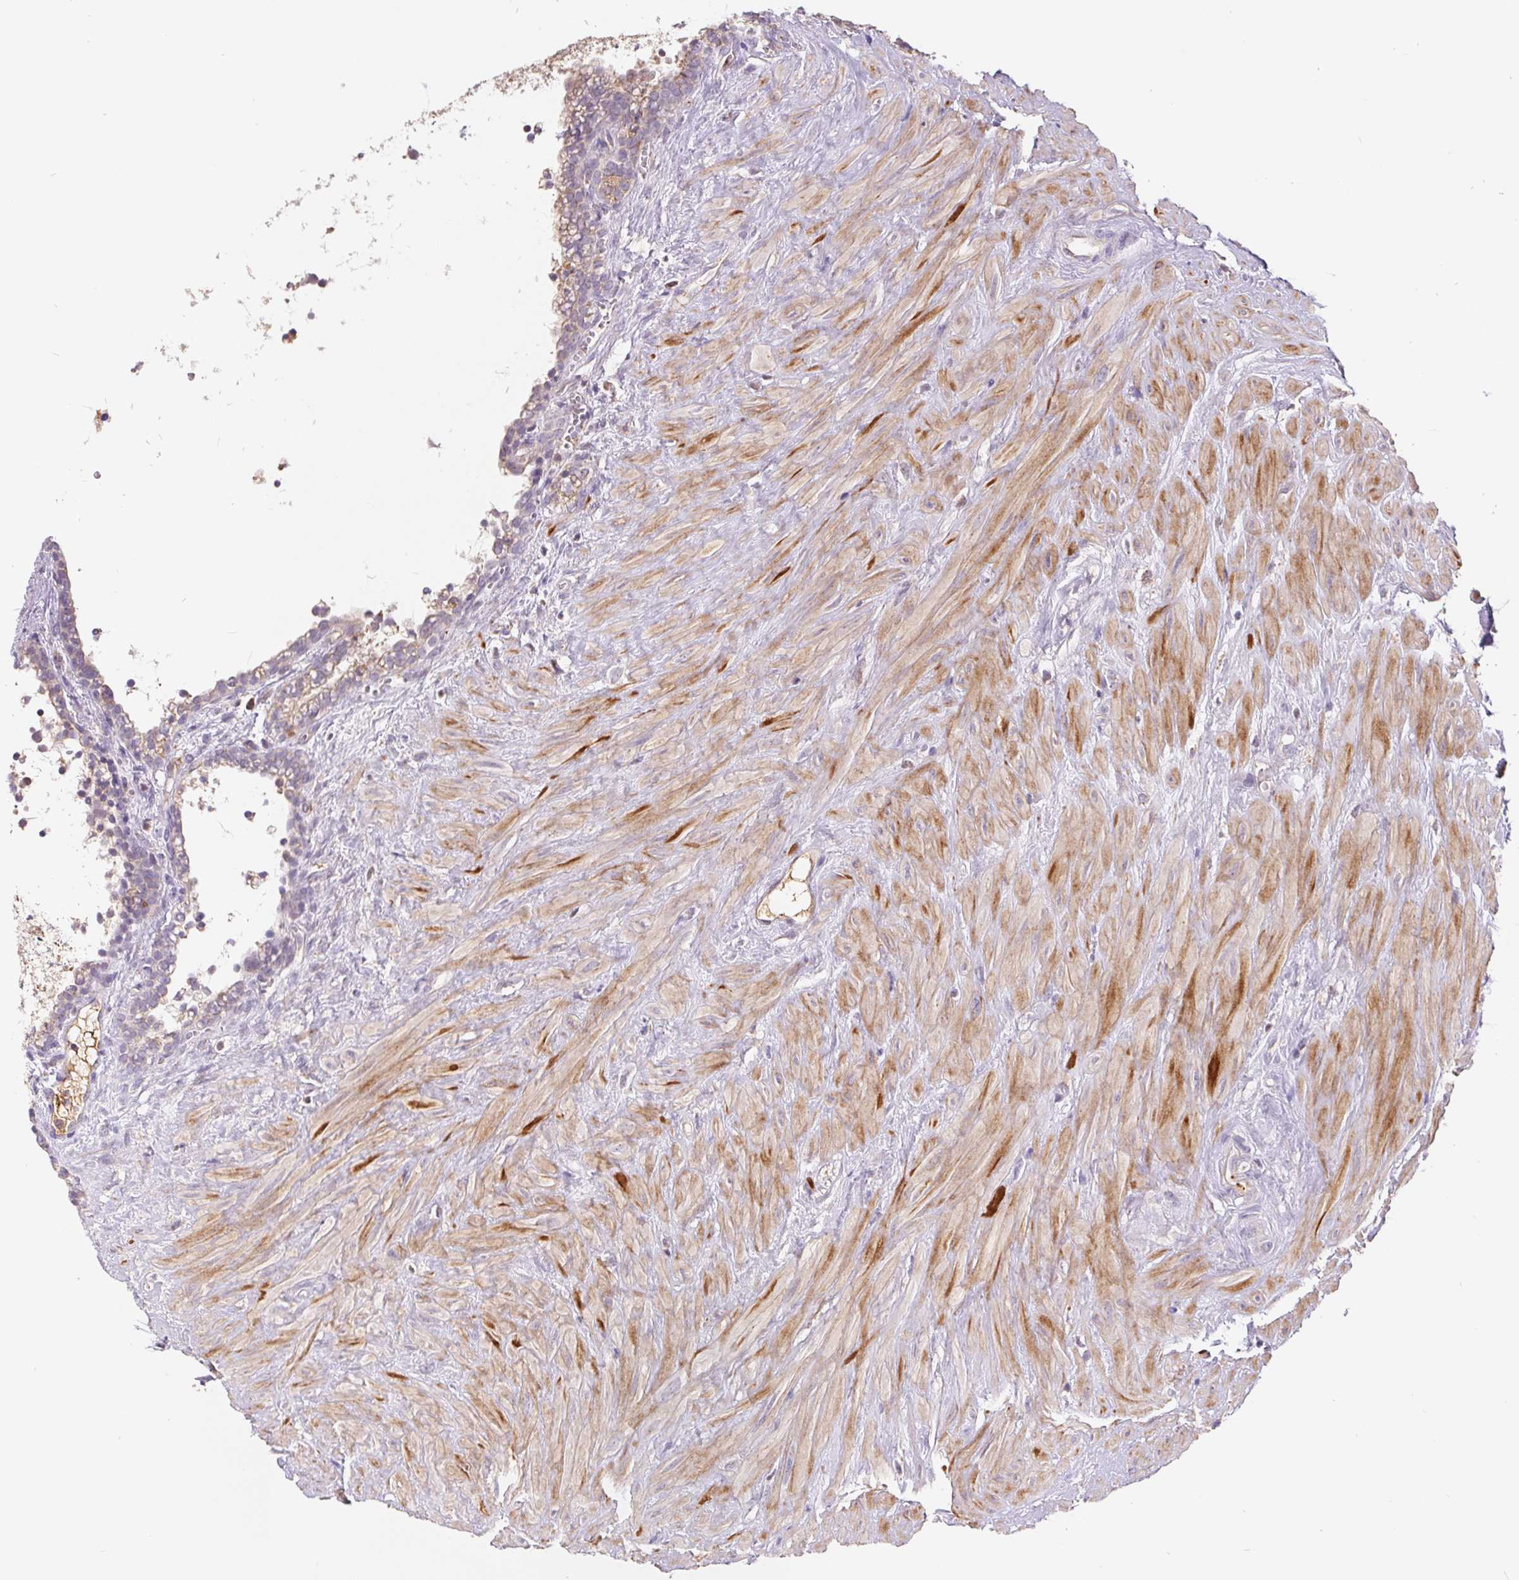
{"staining": {"intensity": "weak", "quantity": "<25%", "location": "cytoplasmic/membranous"}, "tissue": "seminal vesicle", "cell_type": "Glandular cells", "image_type": "normal", "snomed": [{"axis": "morphology", "description": "Normal tissue, NOS"}, {"axis": "topography", "description": "Seminal veicle"}], "caption": "Micrograph shows no significant protein expression in glandular cells of normal seminal vesicle.", "gene": "EMC6", "patient": {"sex": "male", "age": 76}}